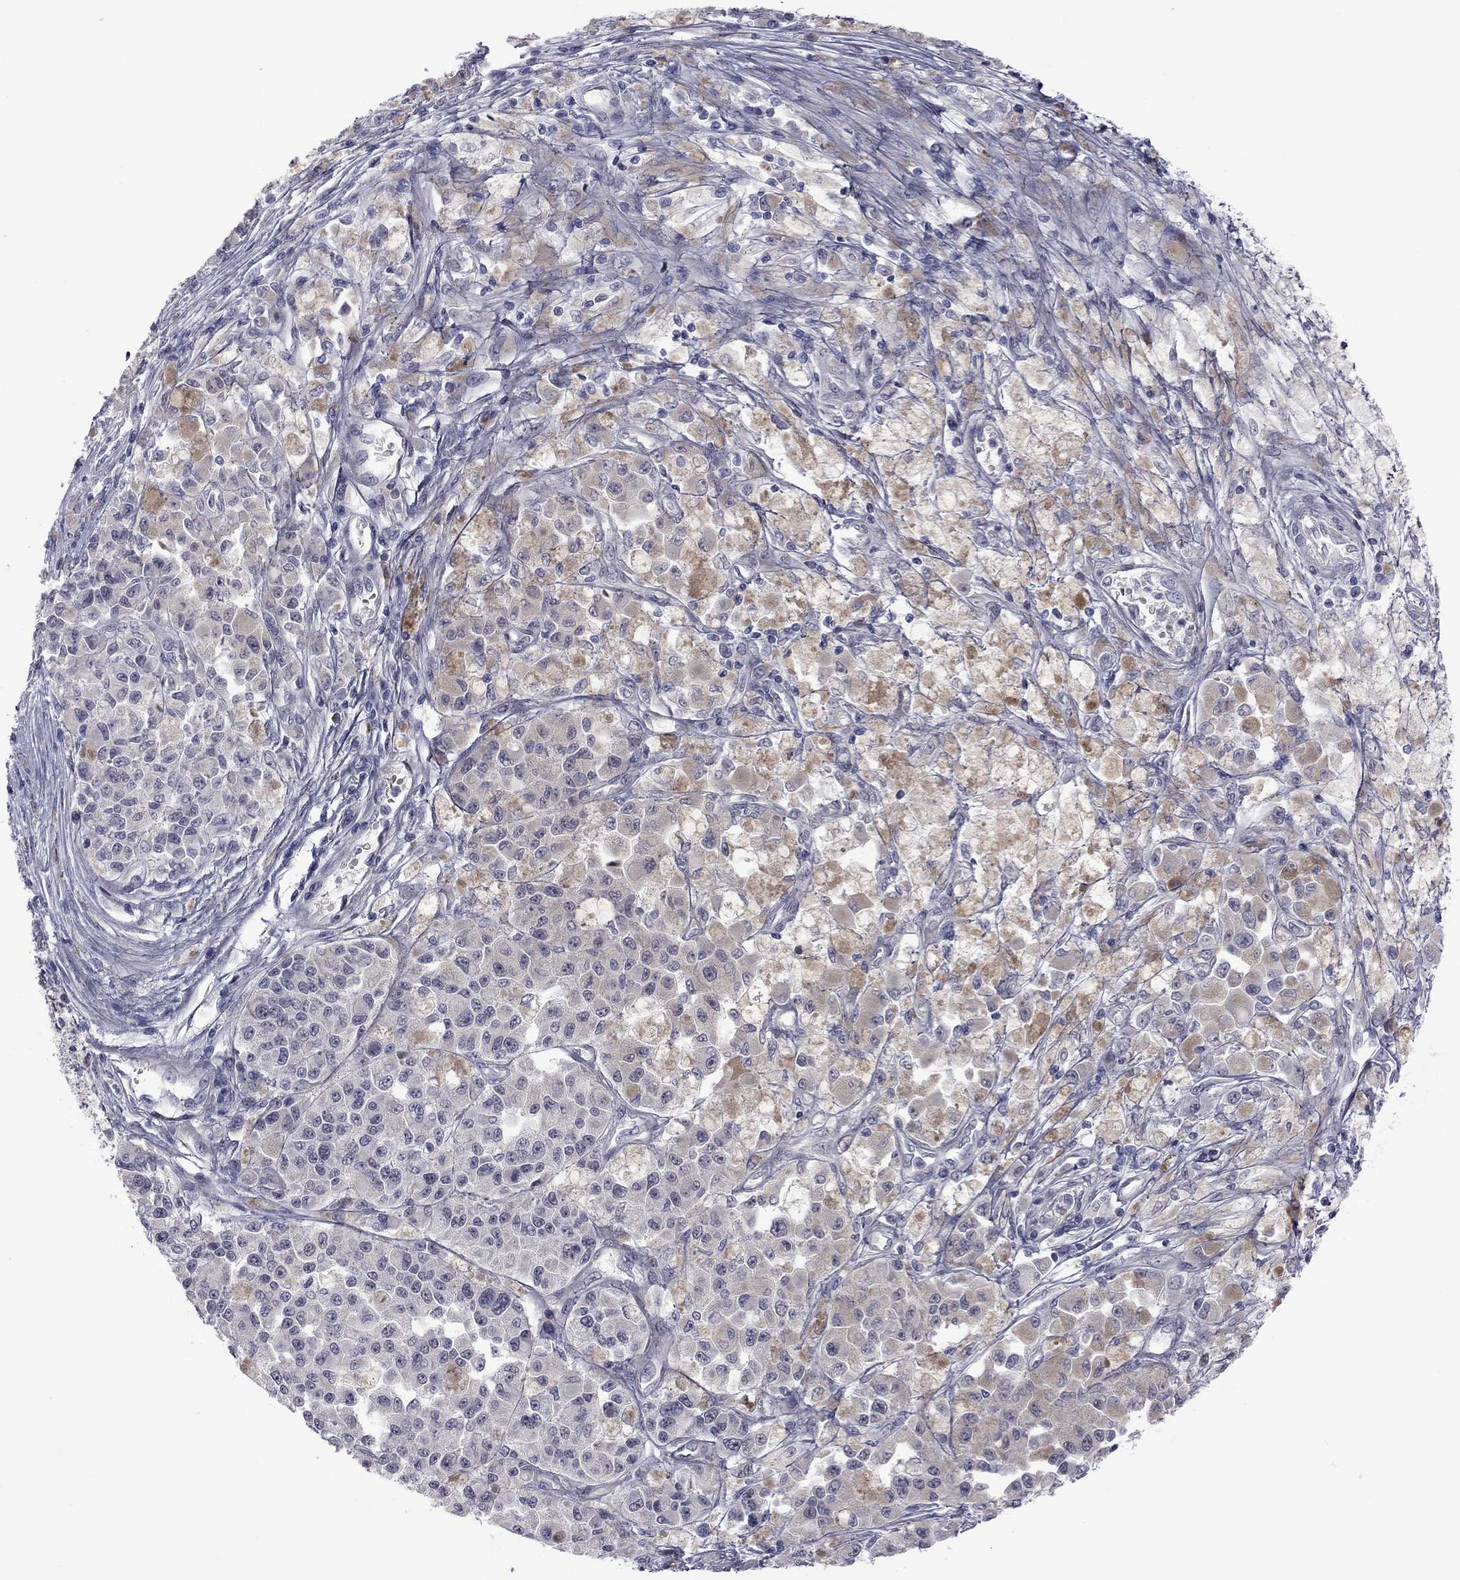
{"staining": {"intensity": "negative", "quantity": "none", "location": "none"}, "tissue": "melanoma", "cell_type": "Tumor cells", "image_type": "cancer", "snomed": [{"axis": "morphology", "description": "Malignant melanoma, NOS"}, {"axis": "topography", "description": "Skin"}], "caption": "Tumor cells show no significant staining in melanoma.", "gene": "POU5F2", "patient": {"sex": "female", "age": 58}}